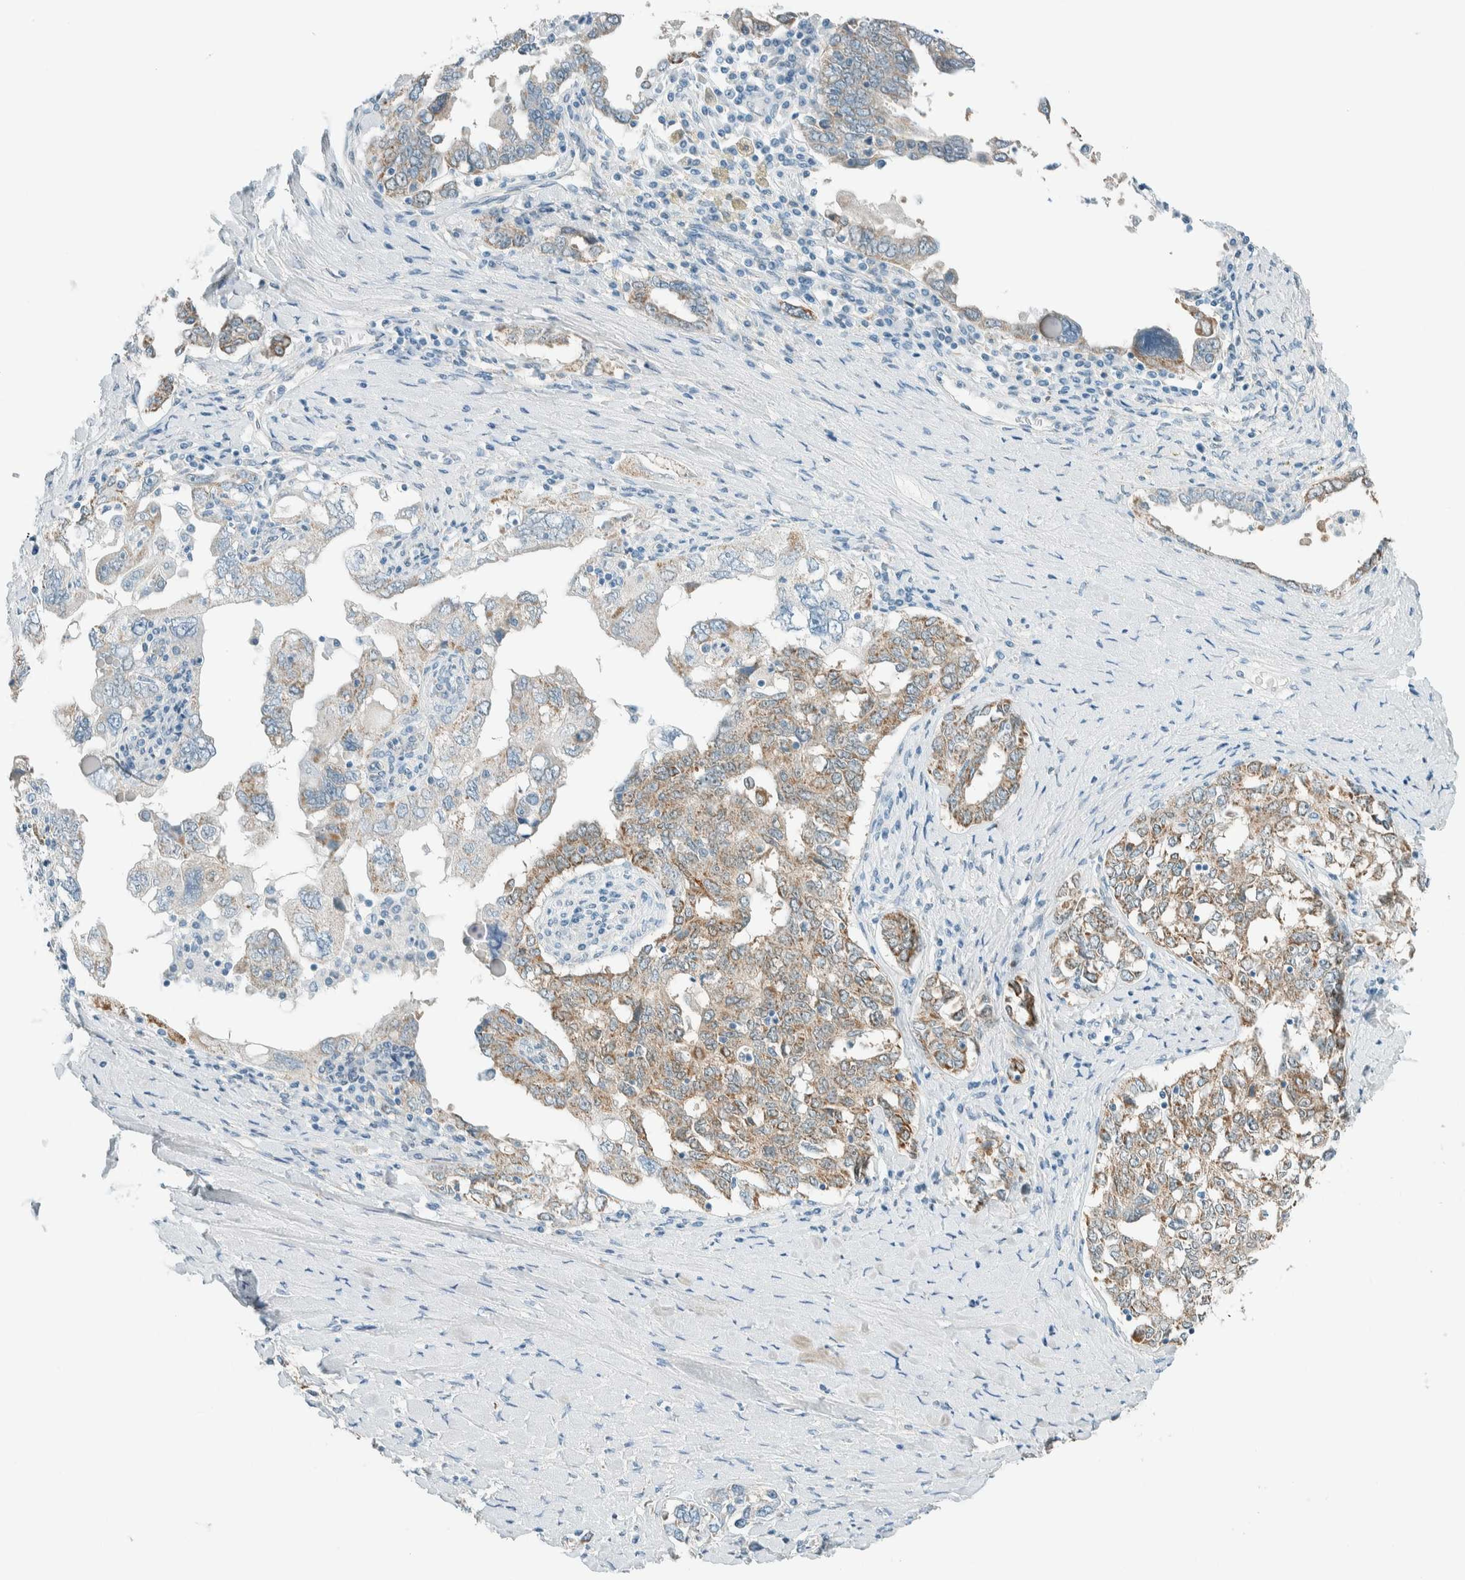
{"staining": {"intensity": "moderate", "quantity": "25%-75%", "location": "cytoplasmic/membranous"}, "tissue": "ovarian cancer", "cell_type": "Tumor cells", "image_type": "cancer", "snomed": [{"axis": "morphology", "description": "Carcinoma, endometroid"}, {"axis": "topography", "description": "Ovary"}], "caption": "A histopathology image of endometroid carcinoma (ovarian) stained for a protein reveals moderate cytoplasmic/membranous brown staining in tumor cells.", "gene": "ALDH7A1", "patient": {"sex": "female", "age": 62}}